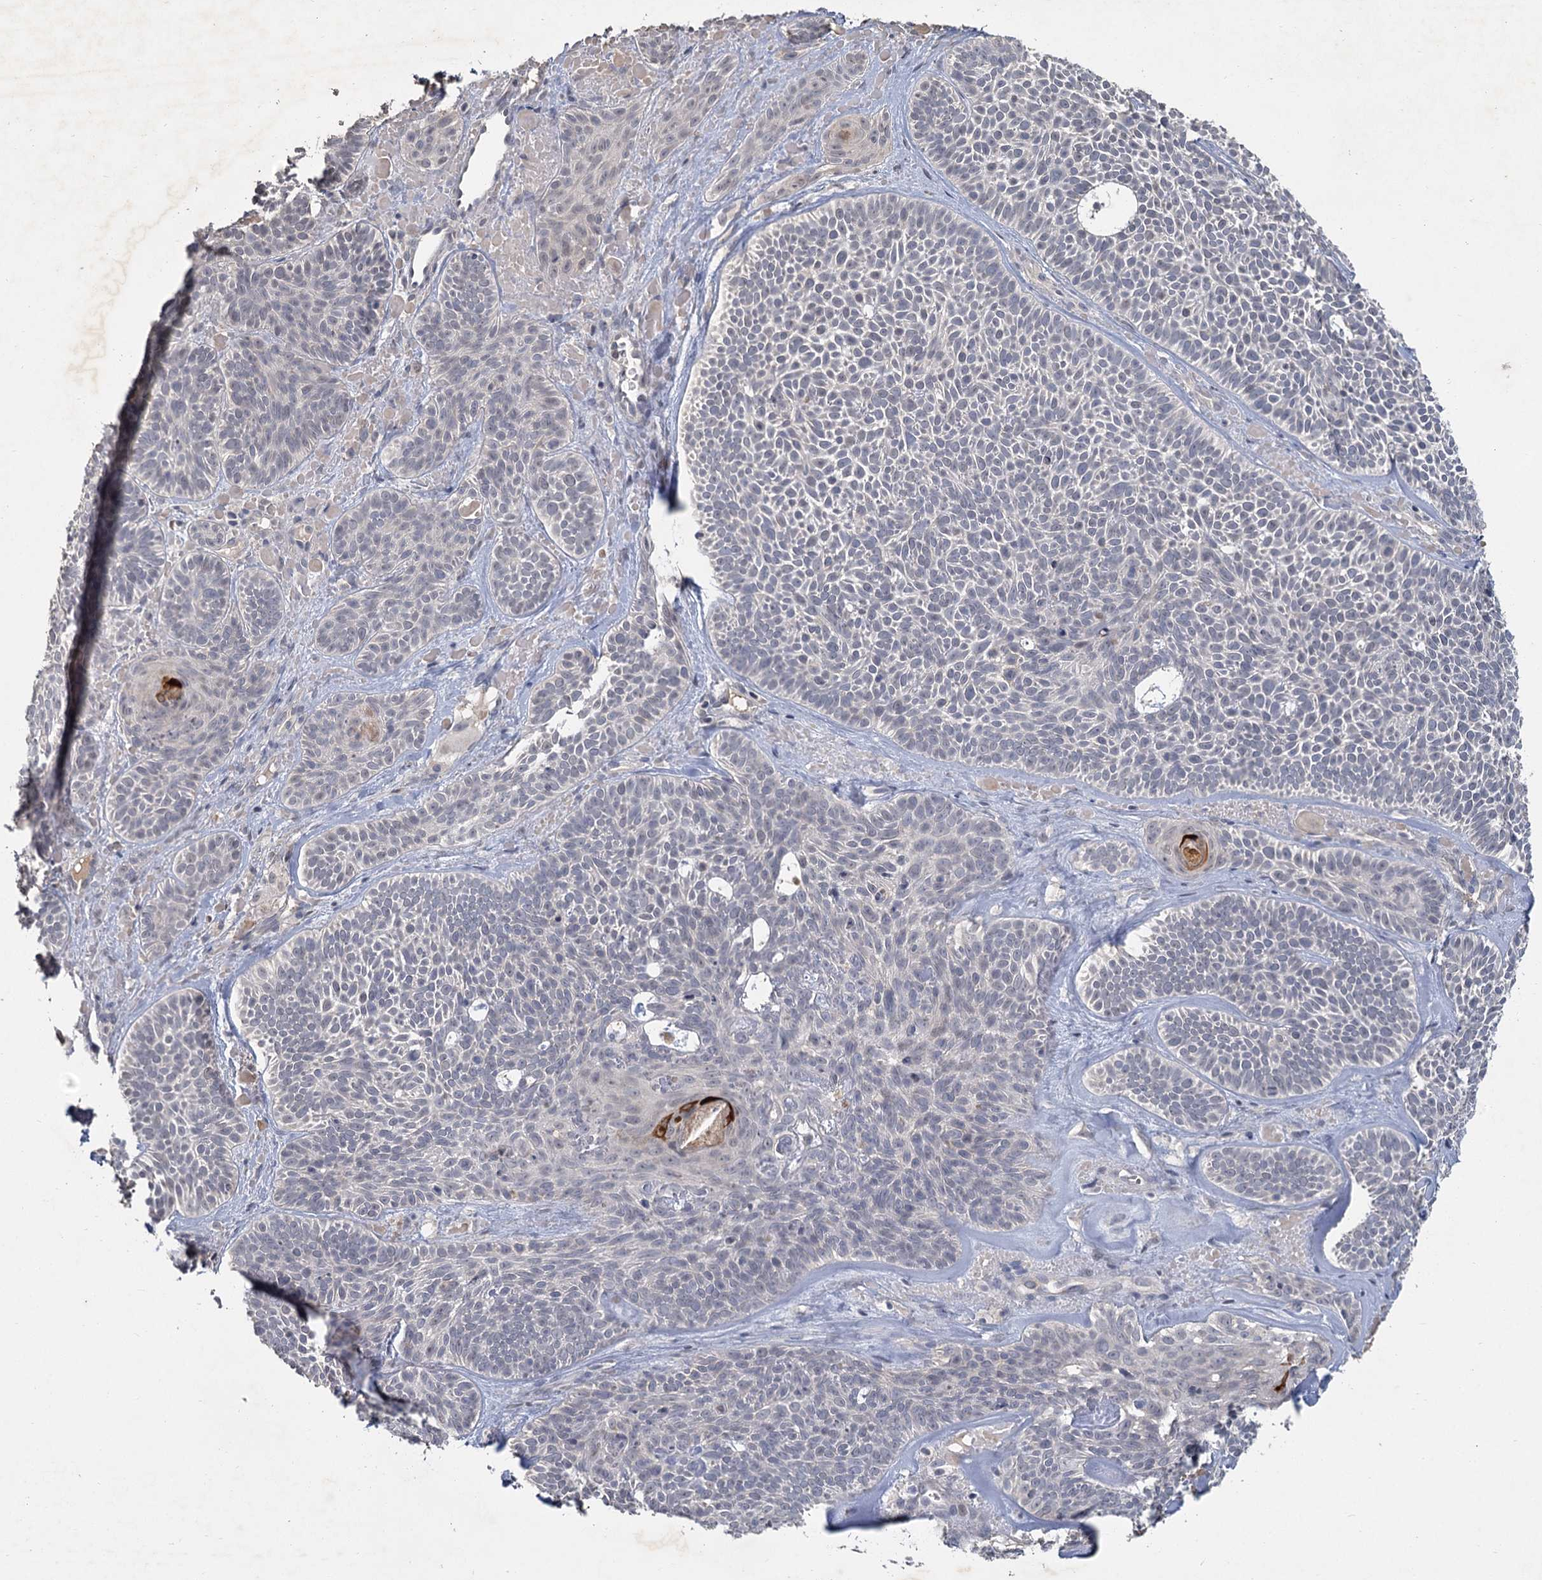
{"staining": {"intensity": "negative", "quantity": "none", "location": "none"}, "tissue": "skin cancer", "cell_type": "Tumor cells", "image_type": "cancer", "snomed": [{"axis": "morphology", "description": "Basal cell carcinoma"}, {"axis": "topography", "description": "Skin"}], "caption": "Protein analysis of basal cell carcinoma (skin) reveals no significant staining in tumor cells.", "gene": "MUCL1", "patient": {"sex": "male", "age": 85}}